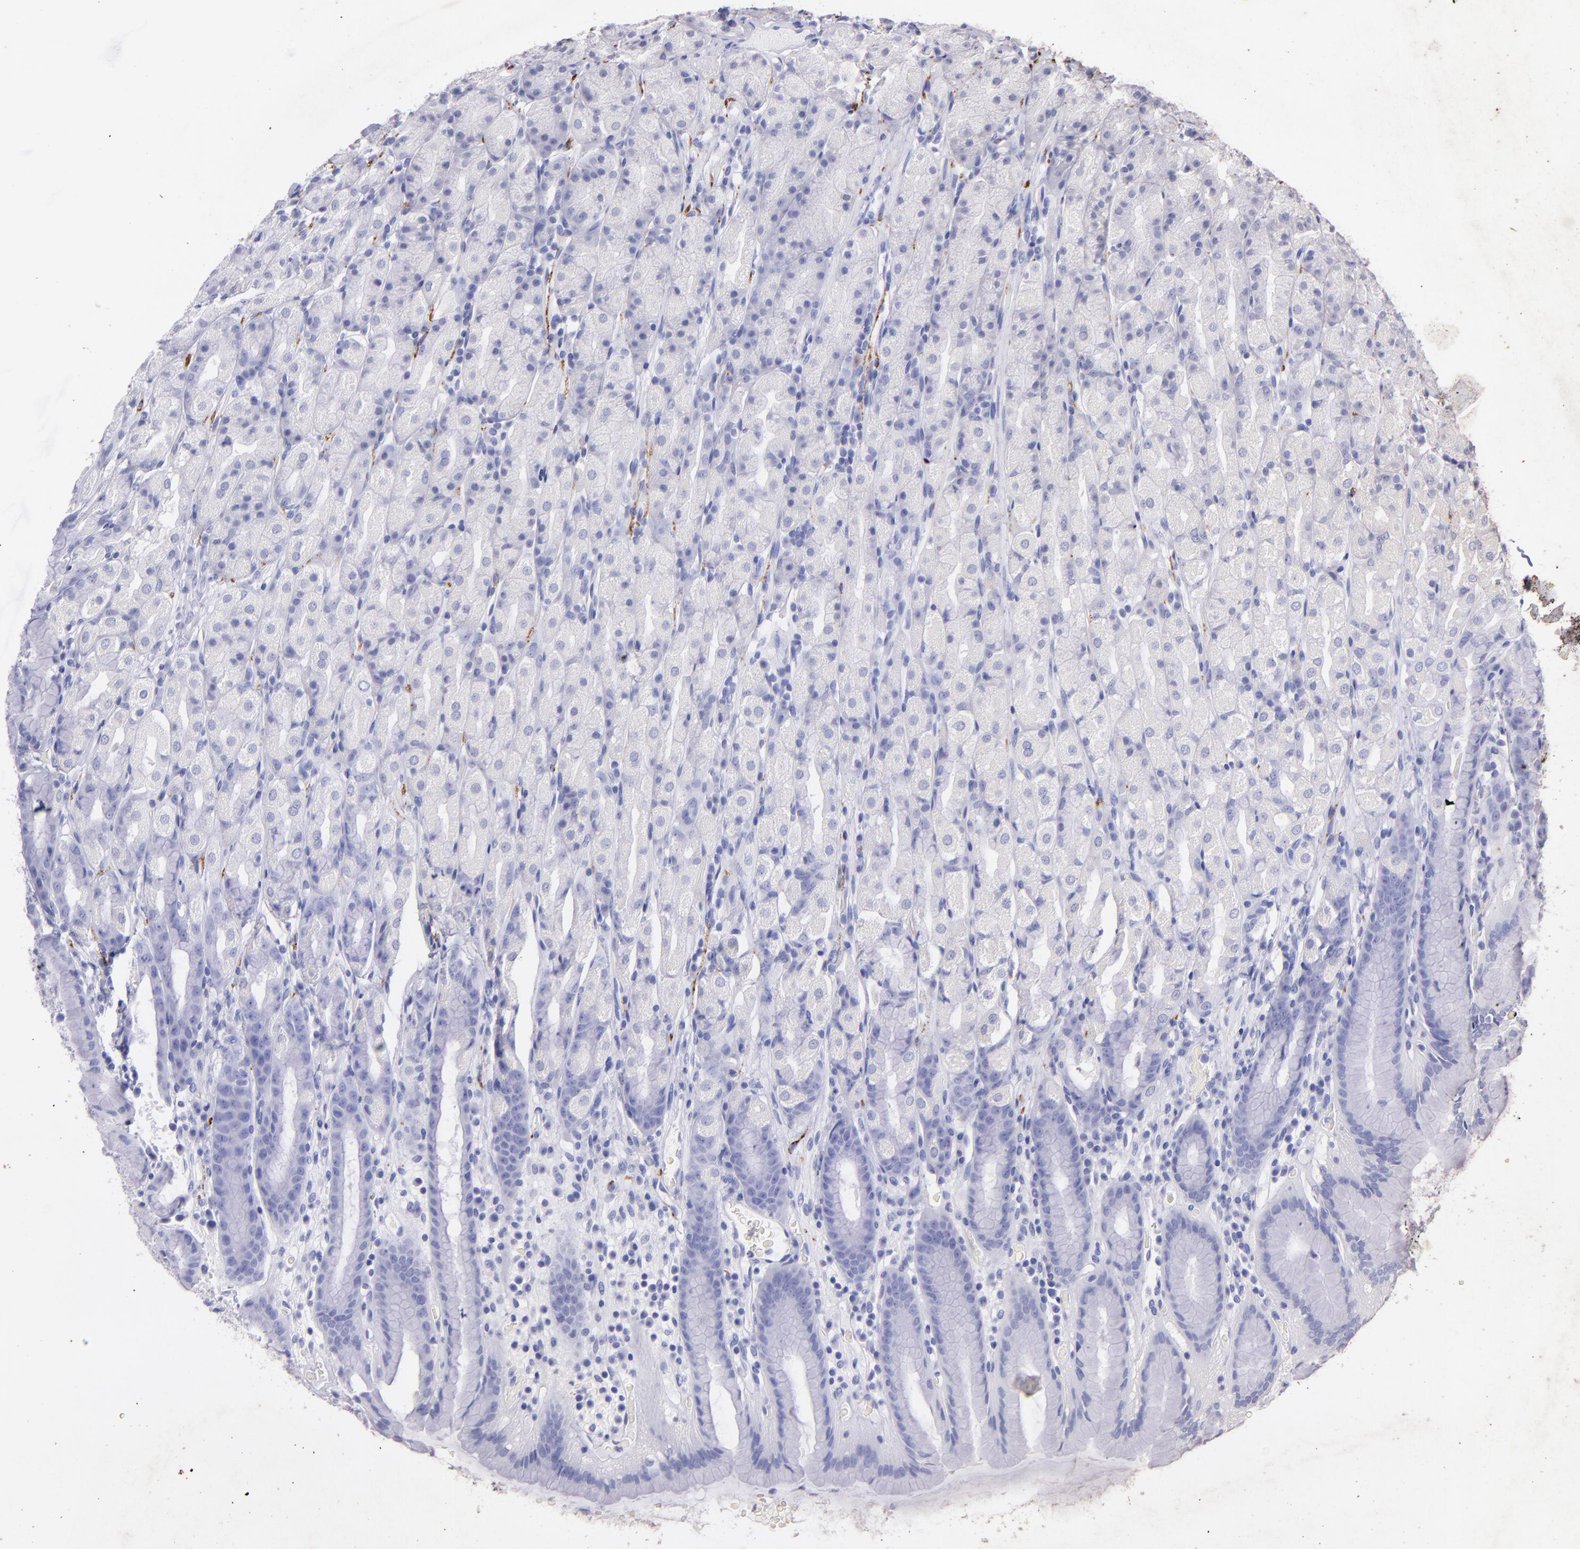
{"staining": {"intensity": "negative", "quantity": "none", "location": "none"}, "tissue": "stomach", "cell_type": "Glandular cells", "image_type": "normal", "snomed": [{"axis": "morphology", "description": "Normal tissue, NOS"}, {"axis": "topography", "description": "Stomach, upper"}], "caption": "High power microscopy photomicrograph of an immunohistochemistry (IHC) photomicrograph of benign stomach, revealing no significant expression in glandular cells.", "gene": "UCHL1", "patient": {"sex": "male", "age": 68}}